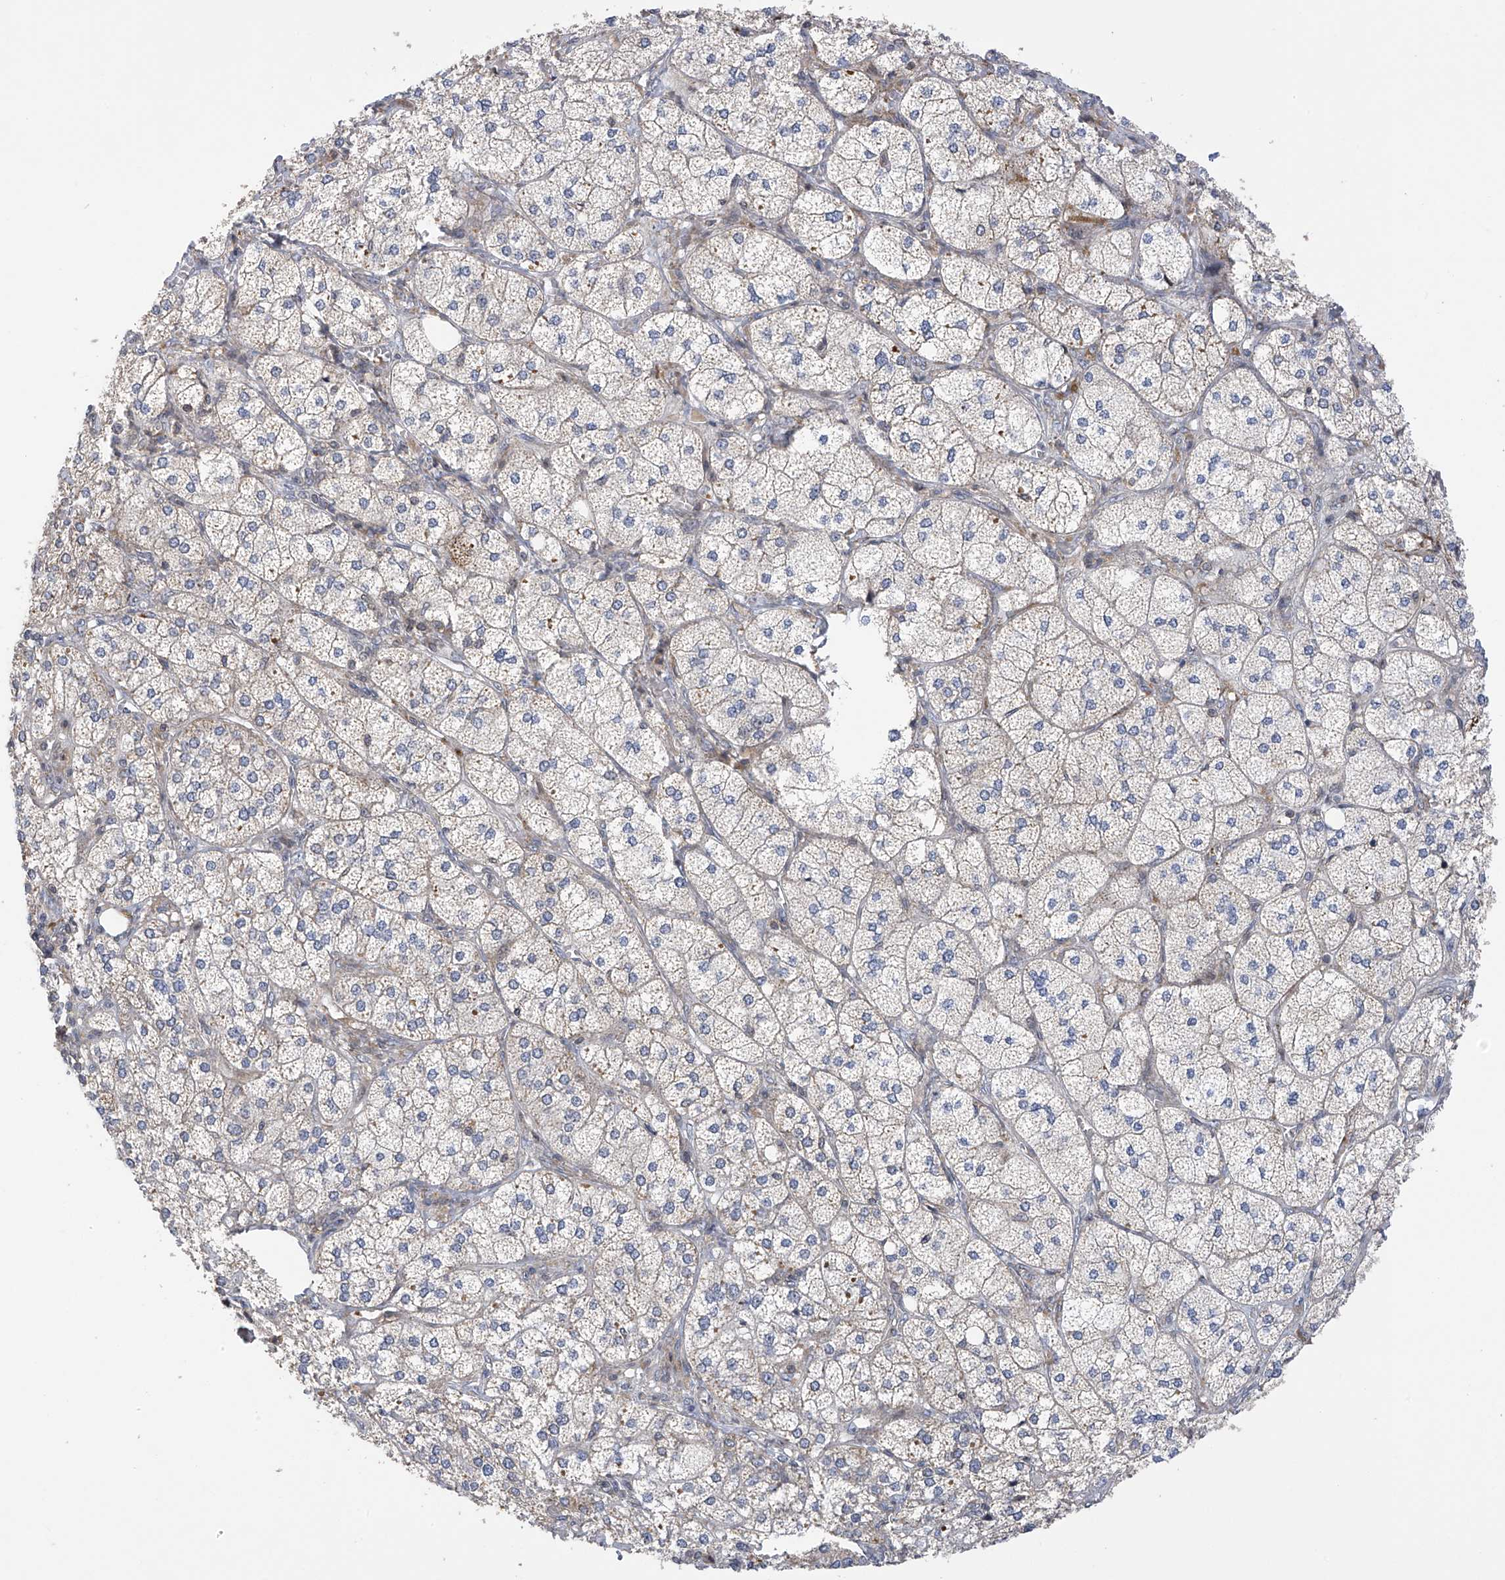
{"staining": {"intensity": "moderate", "quantity": "25%-75%", "location": "cytoplasmic/membranous"}, "tissue": "adrenal gland", "cell_type": "Glandular cells", "image_type": "normal", "snomed": [{"axis": "morphology", "description": "Normal tissue, NOS"}, {"axis": "topography", "description": "Adrenal gland"}], "caption": "High-magnification brightfield microscopy of unremarkable adrenal gland stained with DAB (3,3'-diaminobenzidine) (brown) and counterstained with hematoxylin (blue). glandular cells exhibit moderate cytoplasmic/membranous expression is present in approximately25%-75% of cells. The staining is performed using DAB brown chromogen to label protein expression. The nuclei are counter-stained blue using hematoxylin.", "gene": "SLCO4A1", "patient": {"sex": "female", "age": 61}}